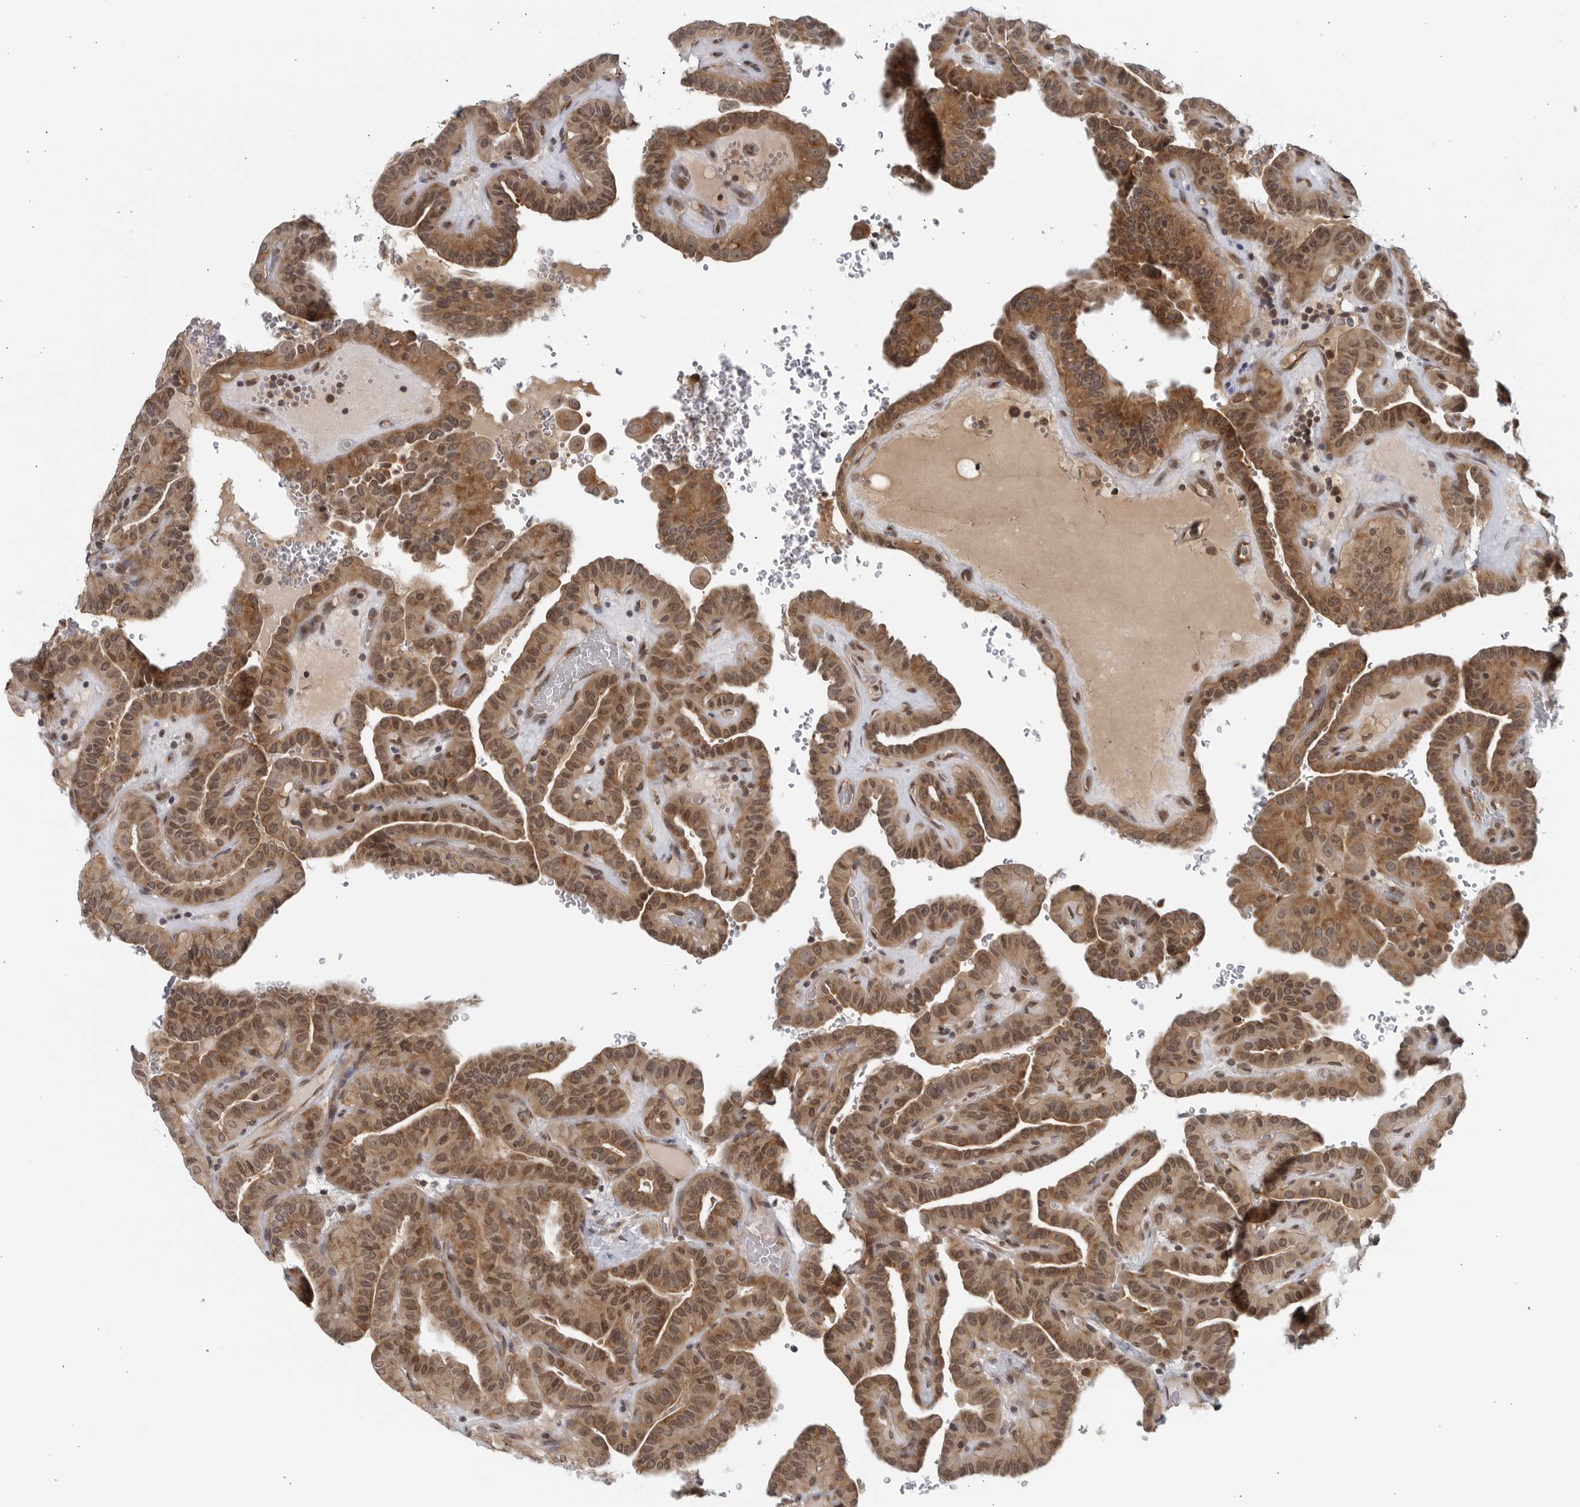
{"staining": {"intensity": "moderate", "quantity": ">75%", "location": "cytoplasmic/membranous,nuclear"}, "tissue": "thyroid cancer", "cell_type": "Tumor cells", "image_type": "cancer", "snomed": [{"axis": "morphology", "description": "Papillary adenocarcinoma, NOS"}, {"axis": "topography", "description": "Thyroid gland"}], "caption": "Moderate cytoplasmic/membranous and nuclear protein staining is present in about >75% of tumor cells in papillary adenocarcinoma (thyroid). The staining is performed using DAB brown chromogen to label protein expression. The nuclei are counter-stained blue using hematoxylin.", "gene": "RC3H1", "patient": {"sex": "male", "age": 77}}